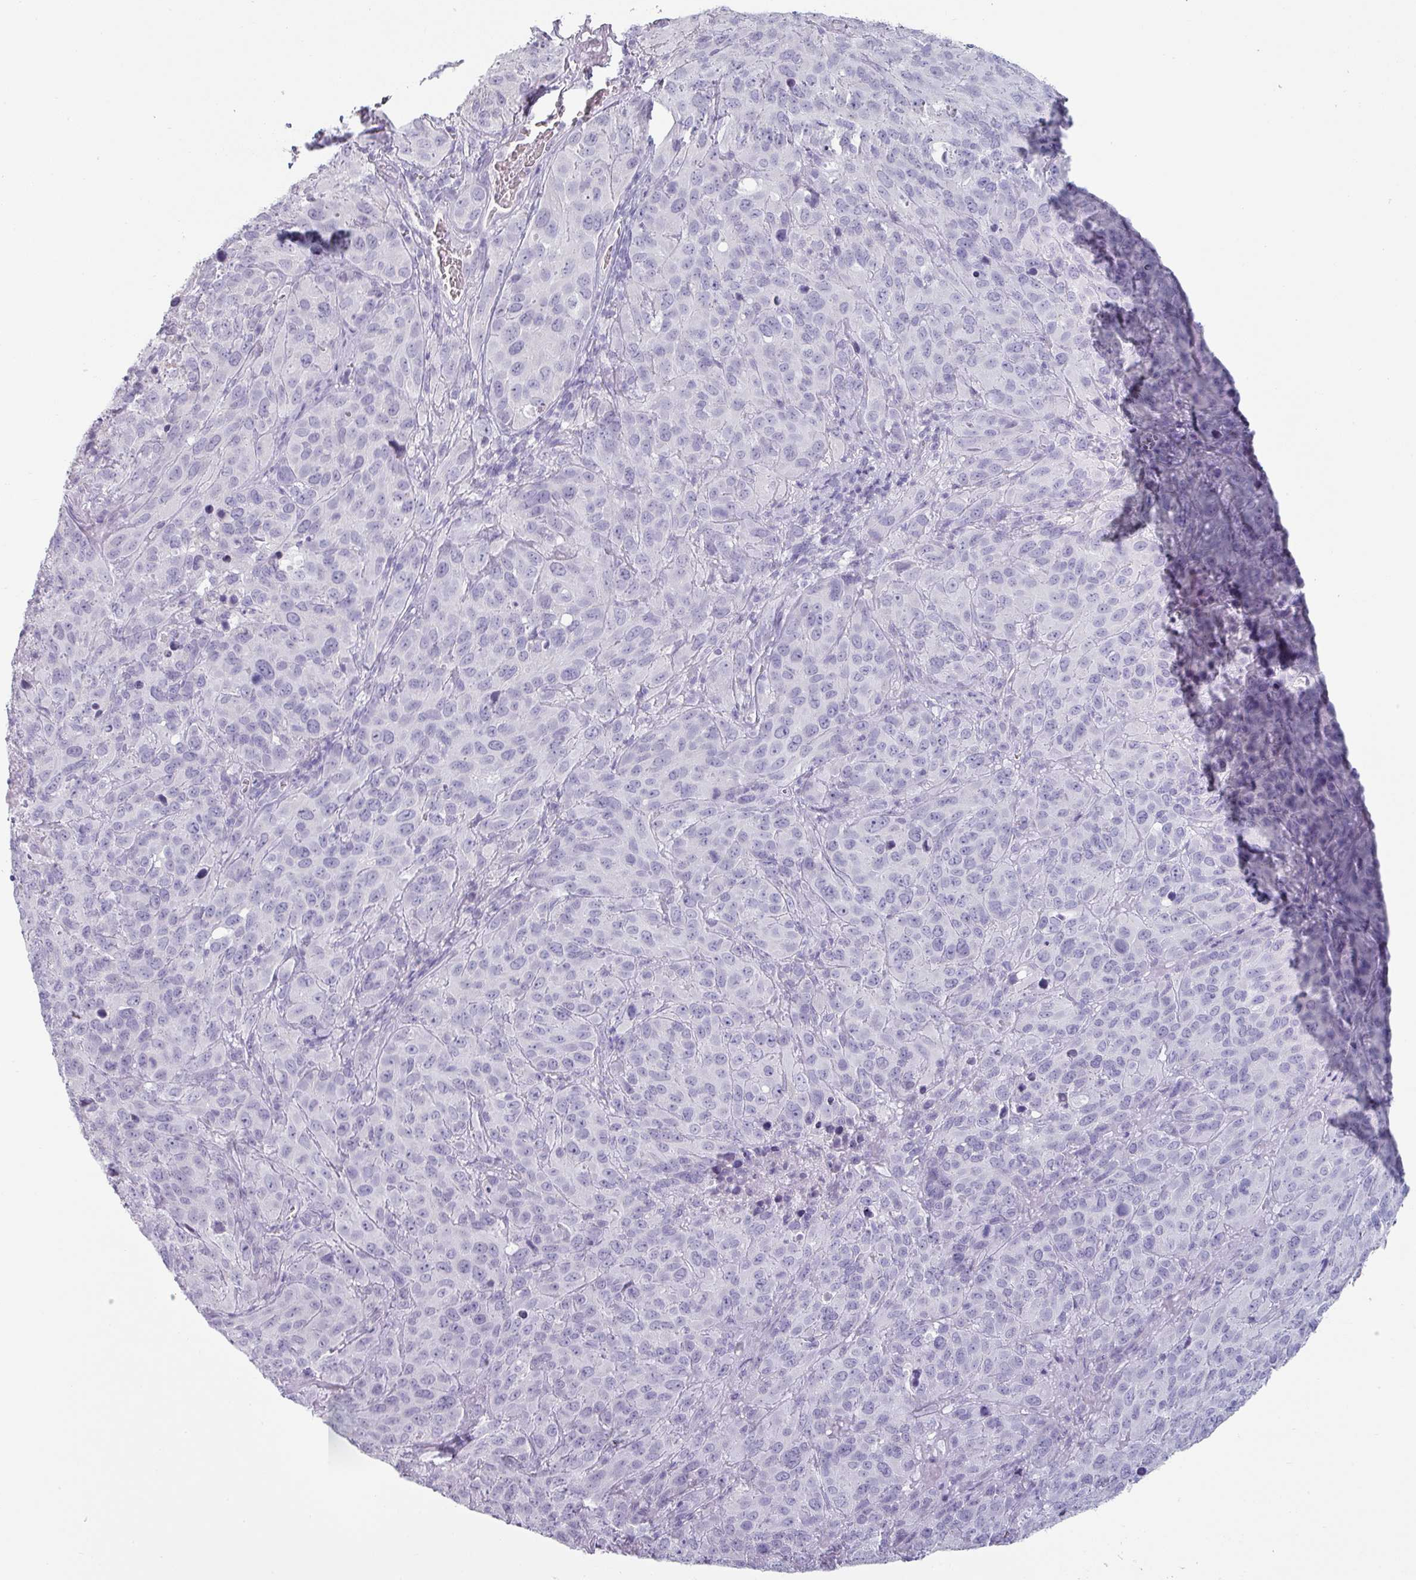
{"staining": {"intensity": "negative", "quantity": "none", "location": "none"}, "tissue": "cervical cancer", "cell_type": "Tumor cells", "image_type": "cancer", "snomed": [{"axis": "morphology", "description": "Squamous cell carcinoma, NOS"}, {"axis": "topography", "description": "Cervix"}], "caption": "Tumor cells show no significant protein positivity in cervical cancer (squamous cell carcinoma).", "gene": "SFTPA1", "patient": {"sex": "female", "age": 51}}